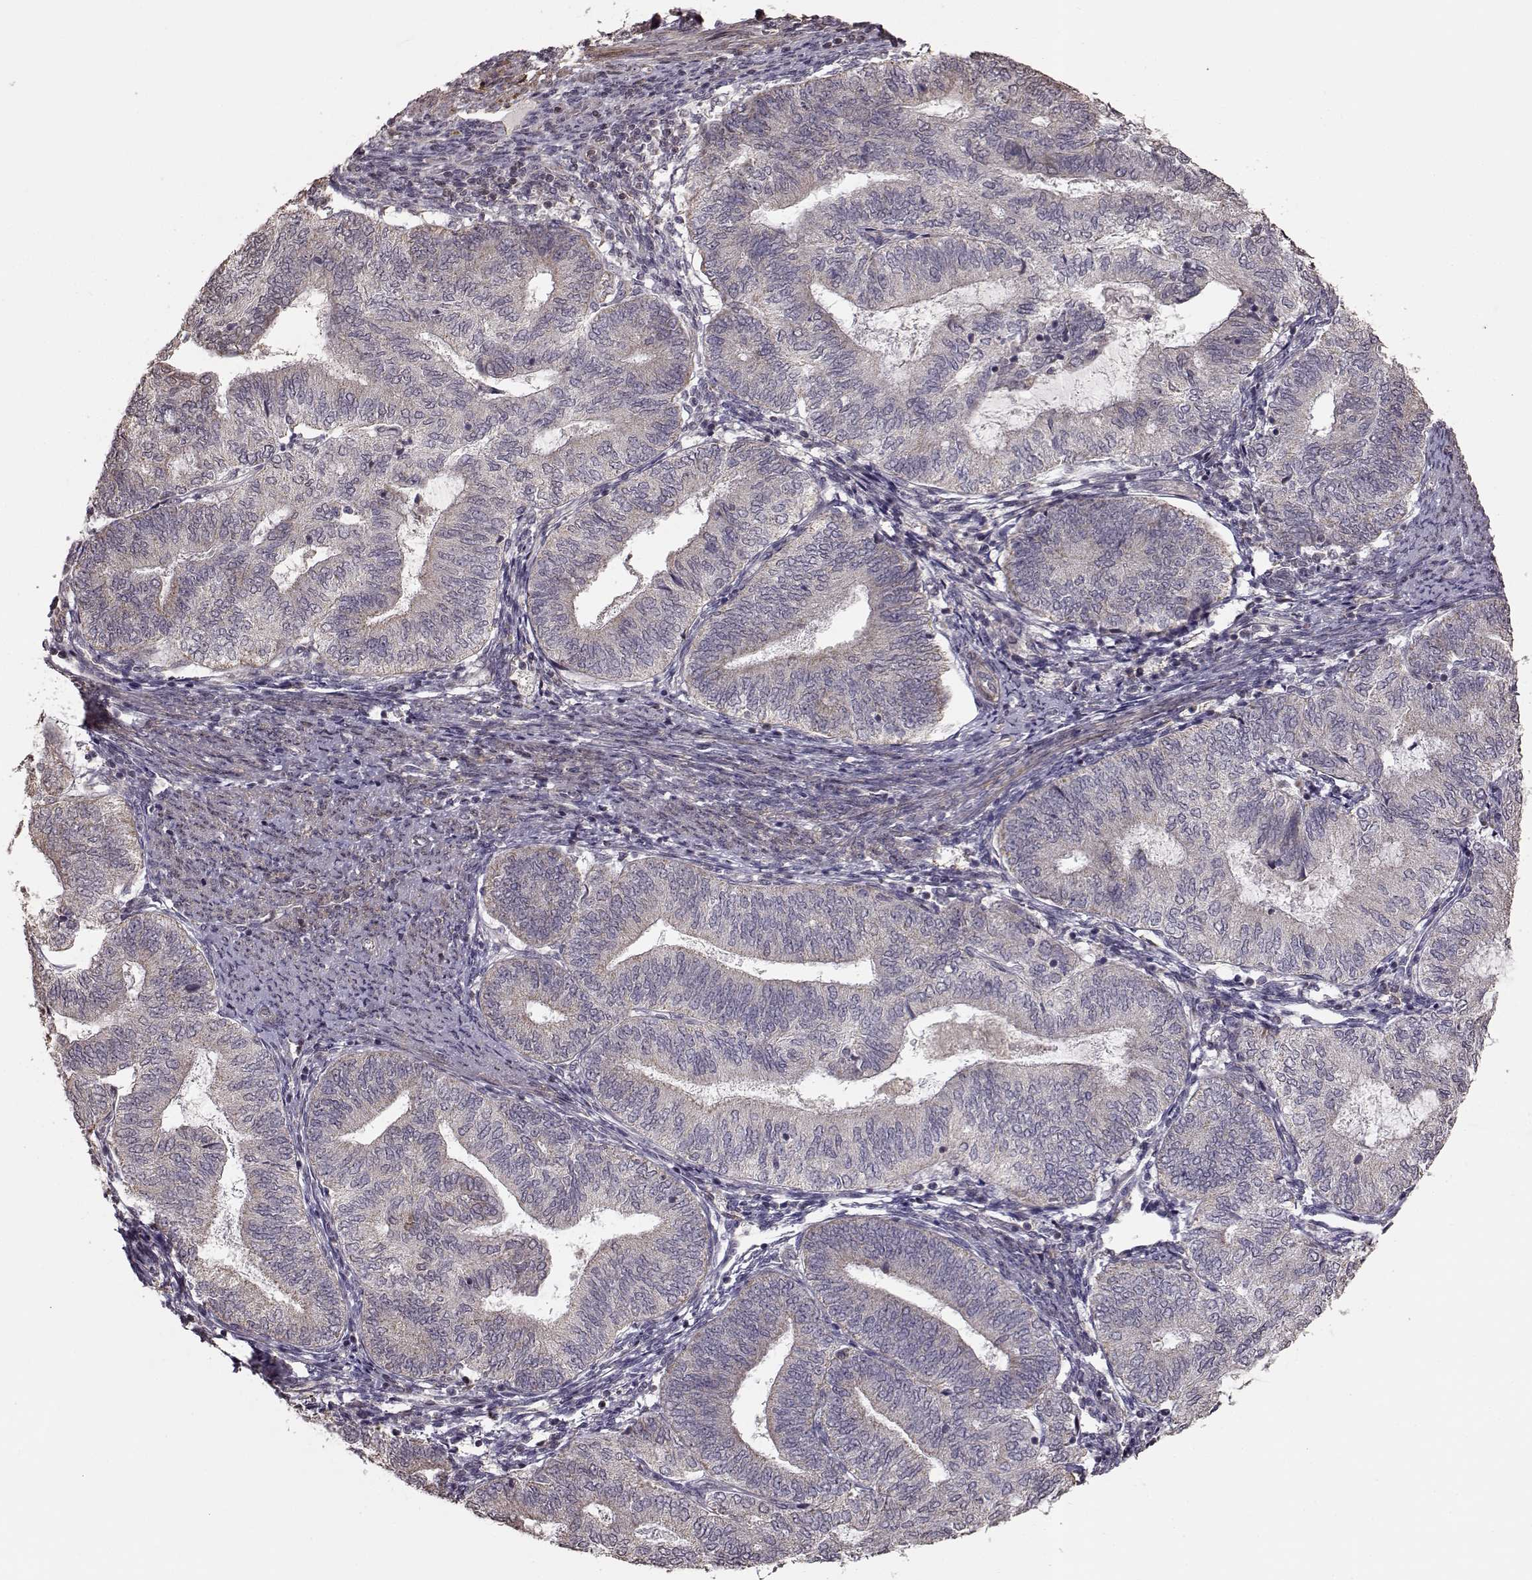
{"staining": {"intensity": "negative", "quantity": "none", "location": "none"}, "tissue": "endometrial cancer", "cell_type": "Tumor cells", "image_type": "cancer", "snomed": [{"axis": "morphology", "description": "Adenocarcinoma, NOS"}, {"axis": "topography", "description": "Endometrium"}], "caption": "The image demonstrates no significant staining in tumor cells of endometrial adenocarcinoma.", "gene": "BACH2", "patient": {"sex": "female", "age": 65}}